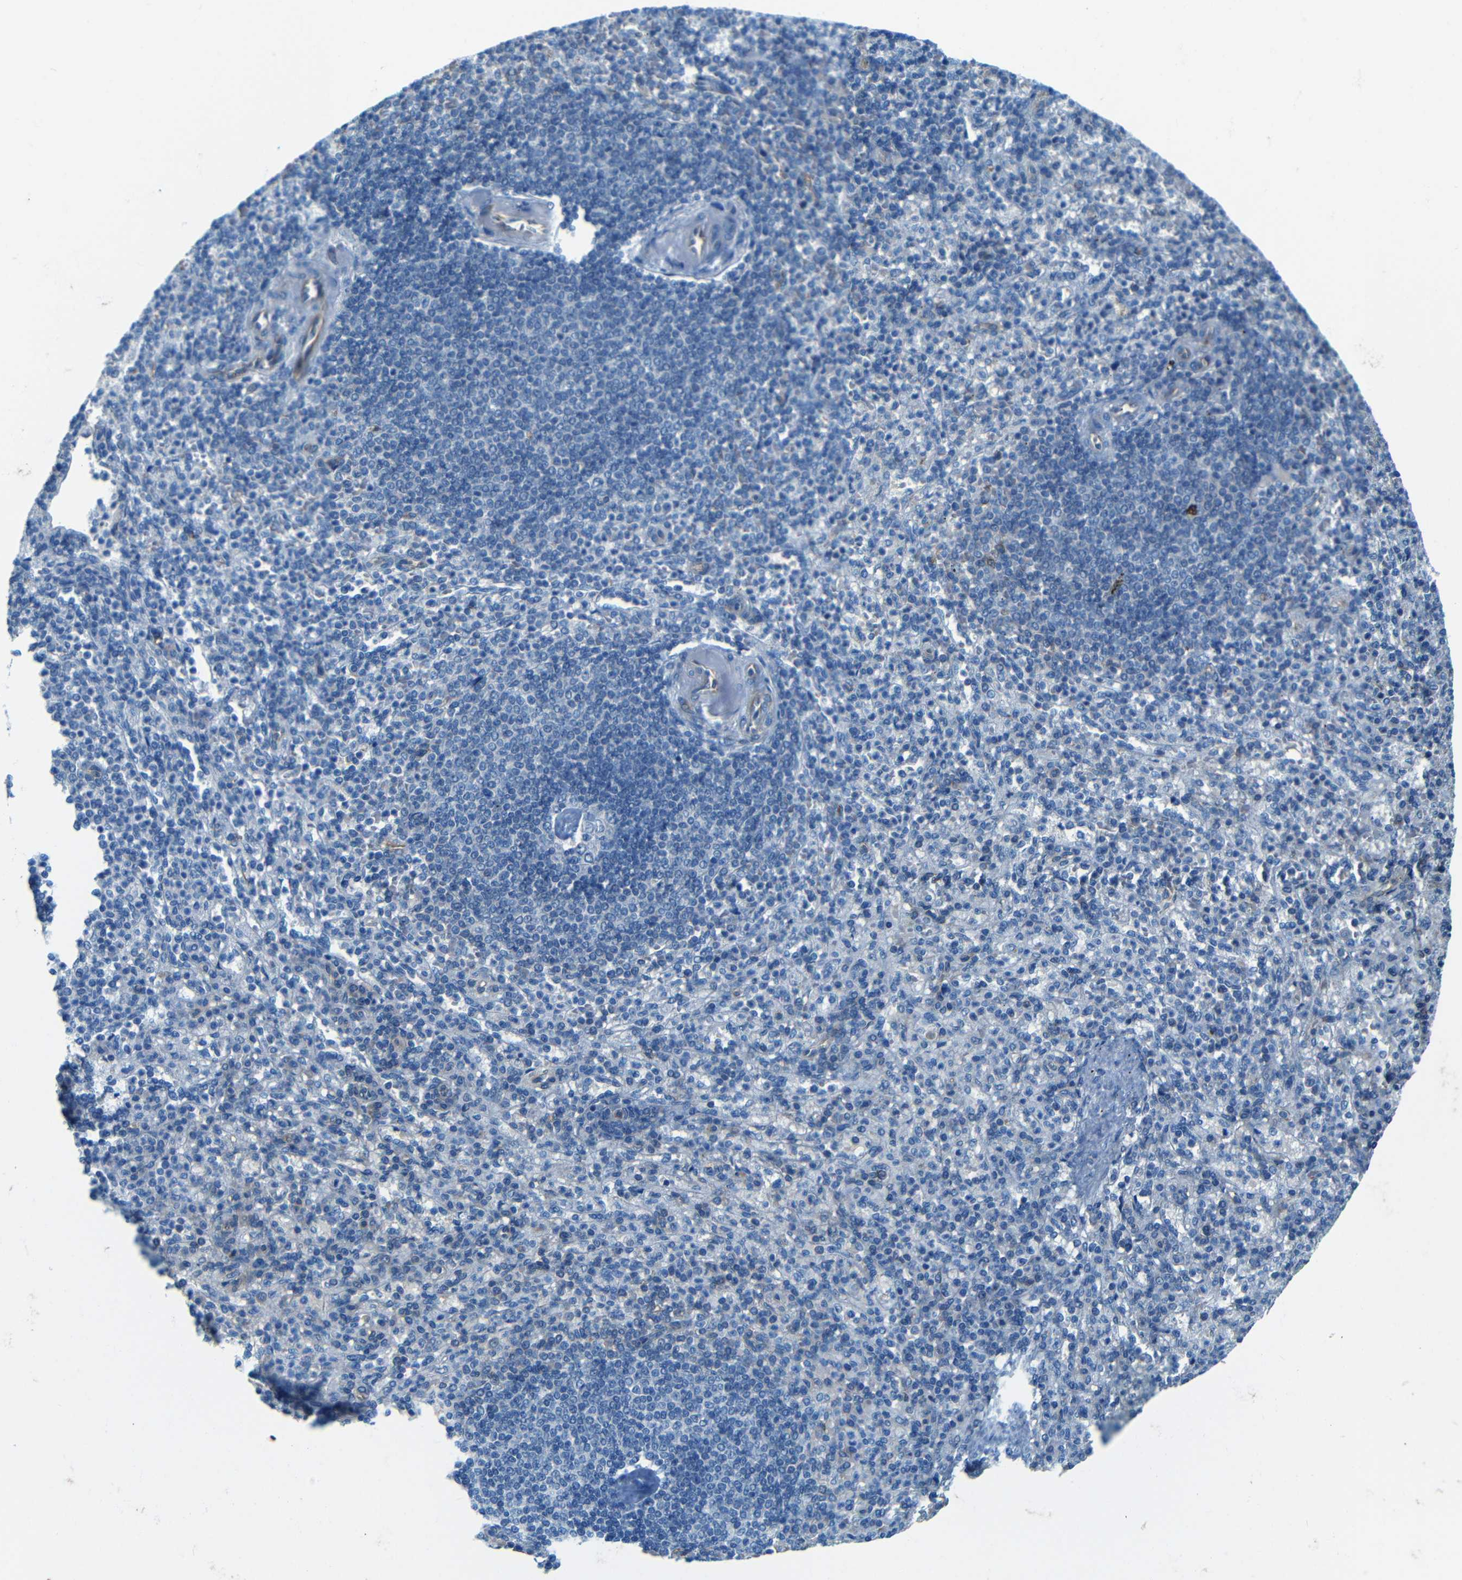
{"staining": {"intensity": "negative", "quantity": "none", "location": "none"}, "tissue": "spleen", "cell_type": "Cells in red pulp", "image_type": "normal", "snomed": [{"axis": "morphology", "description": "Normal tissue, NOS"}, {"axis": "topography", "description": "Spleen"}], "caption": "High magnification brightfield microscopy of benign spleen stained with DAB (brown) and counterstained with hematoxylin (blue): cells in red pulp show no significant expression.", "gene": "MAP2", "patient": {"sex": "female", "age": 74}}